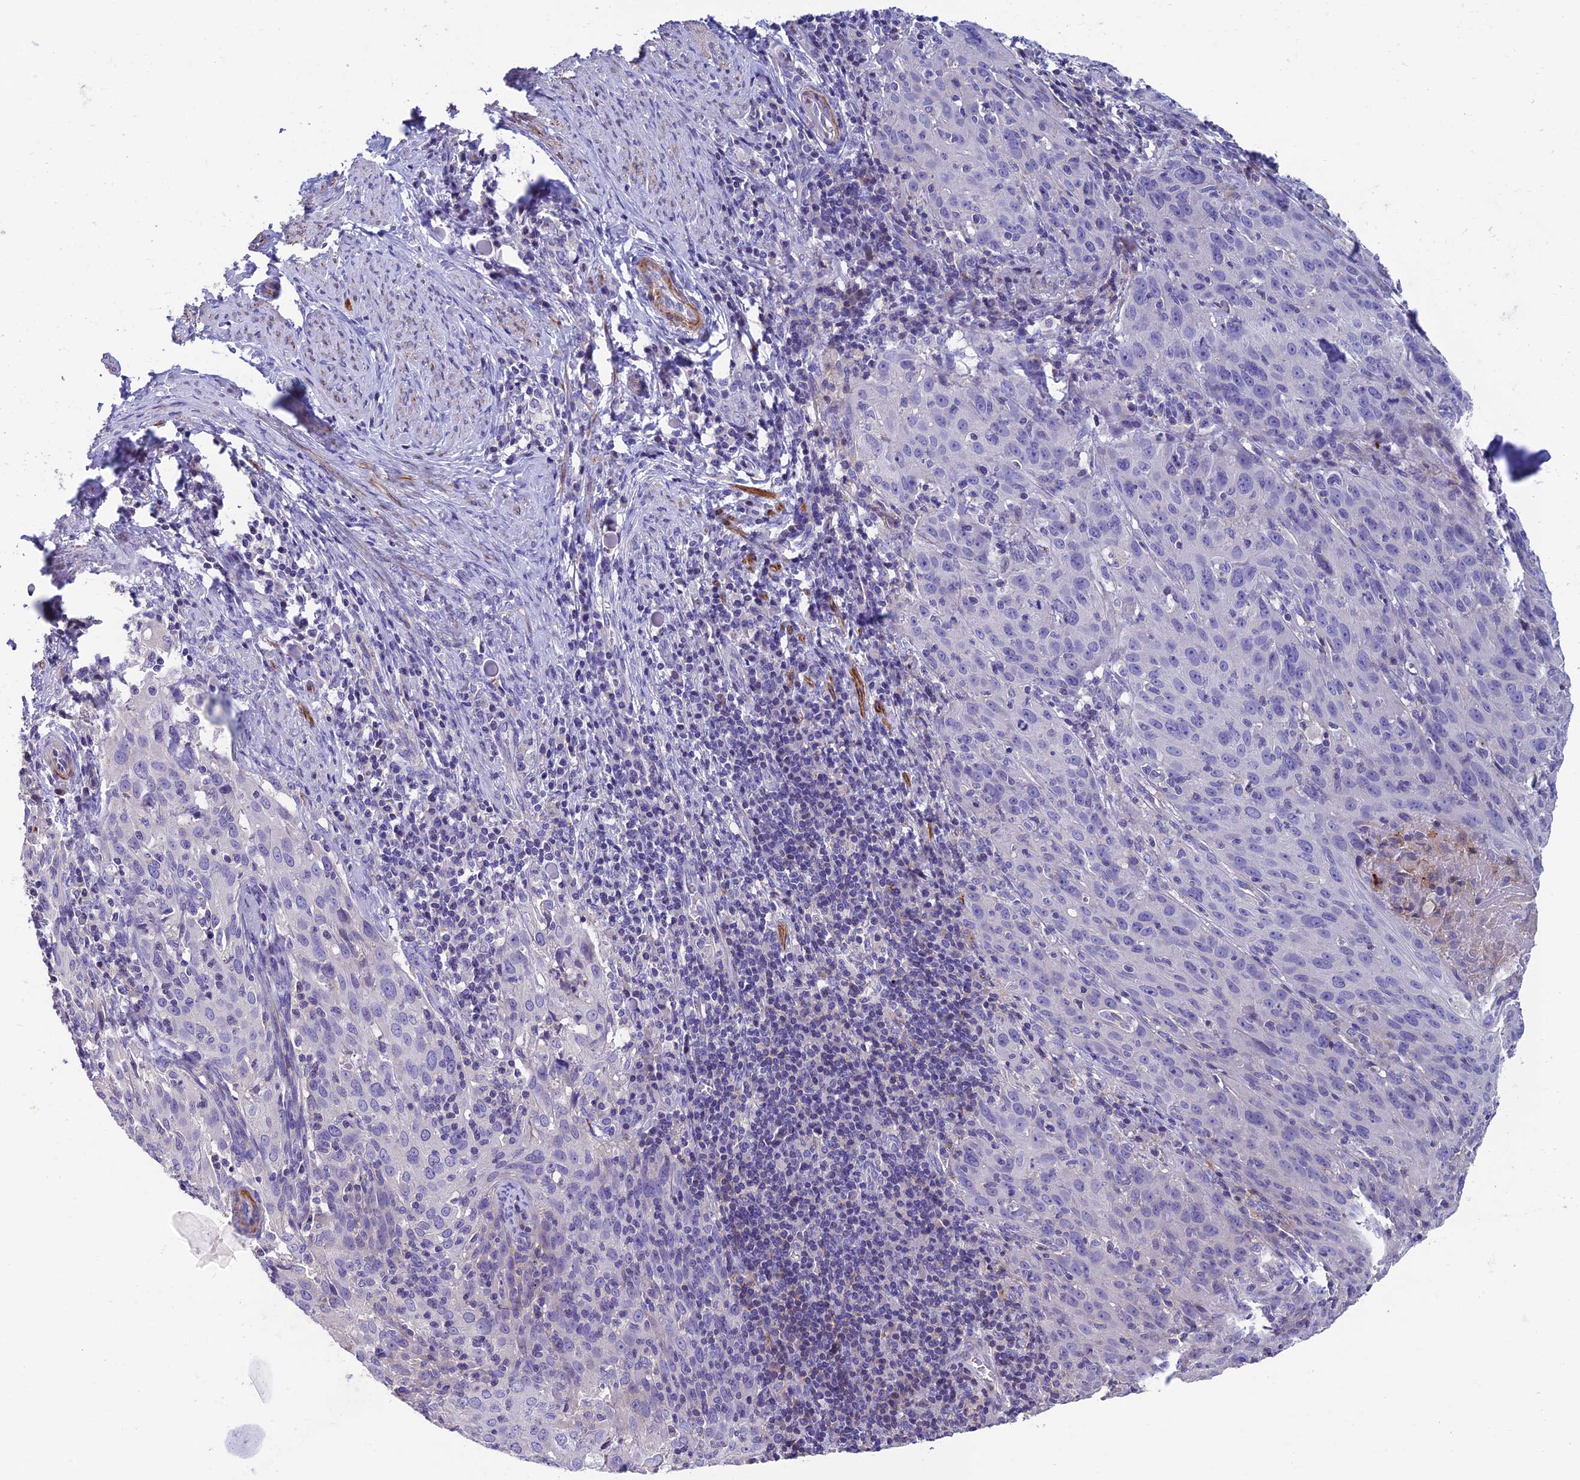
{"staining": {"intensity": "negative", "quantity": "none", "location": "none"}, "tissue": "cervical cancer", "cell_type": "Tumor cells", "image_type": "cancer", "snomed": [{"axis": "morphology", "description": "Squamous cell carcinoma, NOS"}, {"axis": "topography", "description": "Cervix"}], "caption": "Immunohistochemical staining of cervical squamous cell carcinoma displays no significant positivity in tumor cells. The staining was performed using DAB to visualize the protein expression in brown, while the nuclei were stained in blue with hematoxylin (Magnification: 20x).", "gene": "FAM178B", "patient": {"sex": "female", "age": 50}}